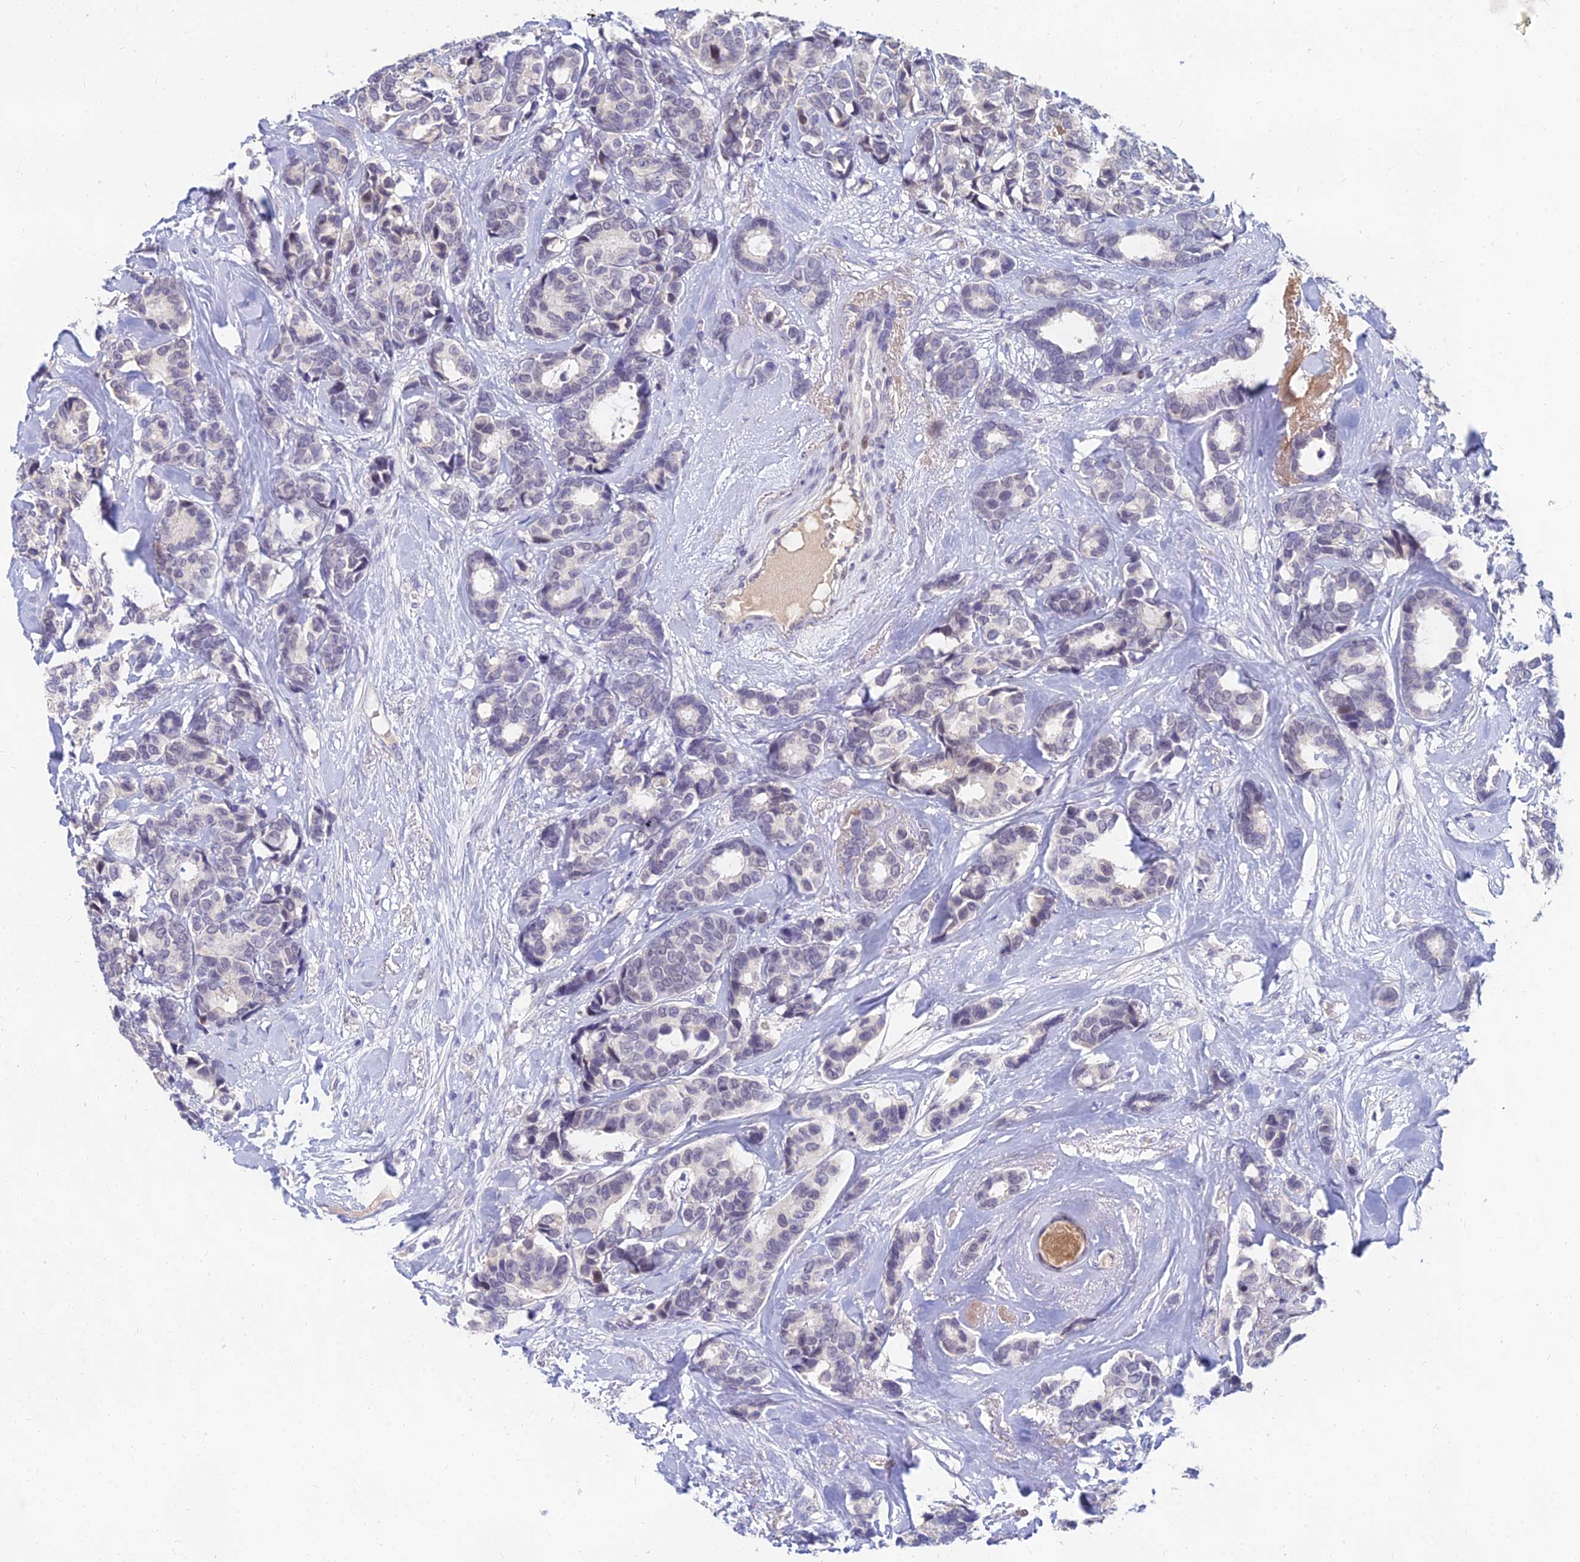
{"staining": {"intensity": "negative", "quantity": "none", "location": "none"}, "tissue": "breast cancer", "cell_type": "Tumor cells", "image_type": "cancer", "snomed": [{"axis": "morphology", "description": "Duct carcinoma"}, {"axis": "topography", "description": "Breast"}], "caption": "Breast cancer (infiltrating ductal carcinoma) was stained to show a protein in brown. There is no significant positivity in tumor cells.", "gene": "GOLGA6D", "patient": {"sex": "female", "age": 87}}